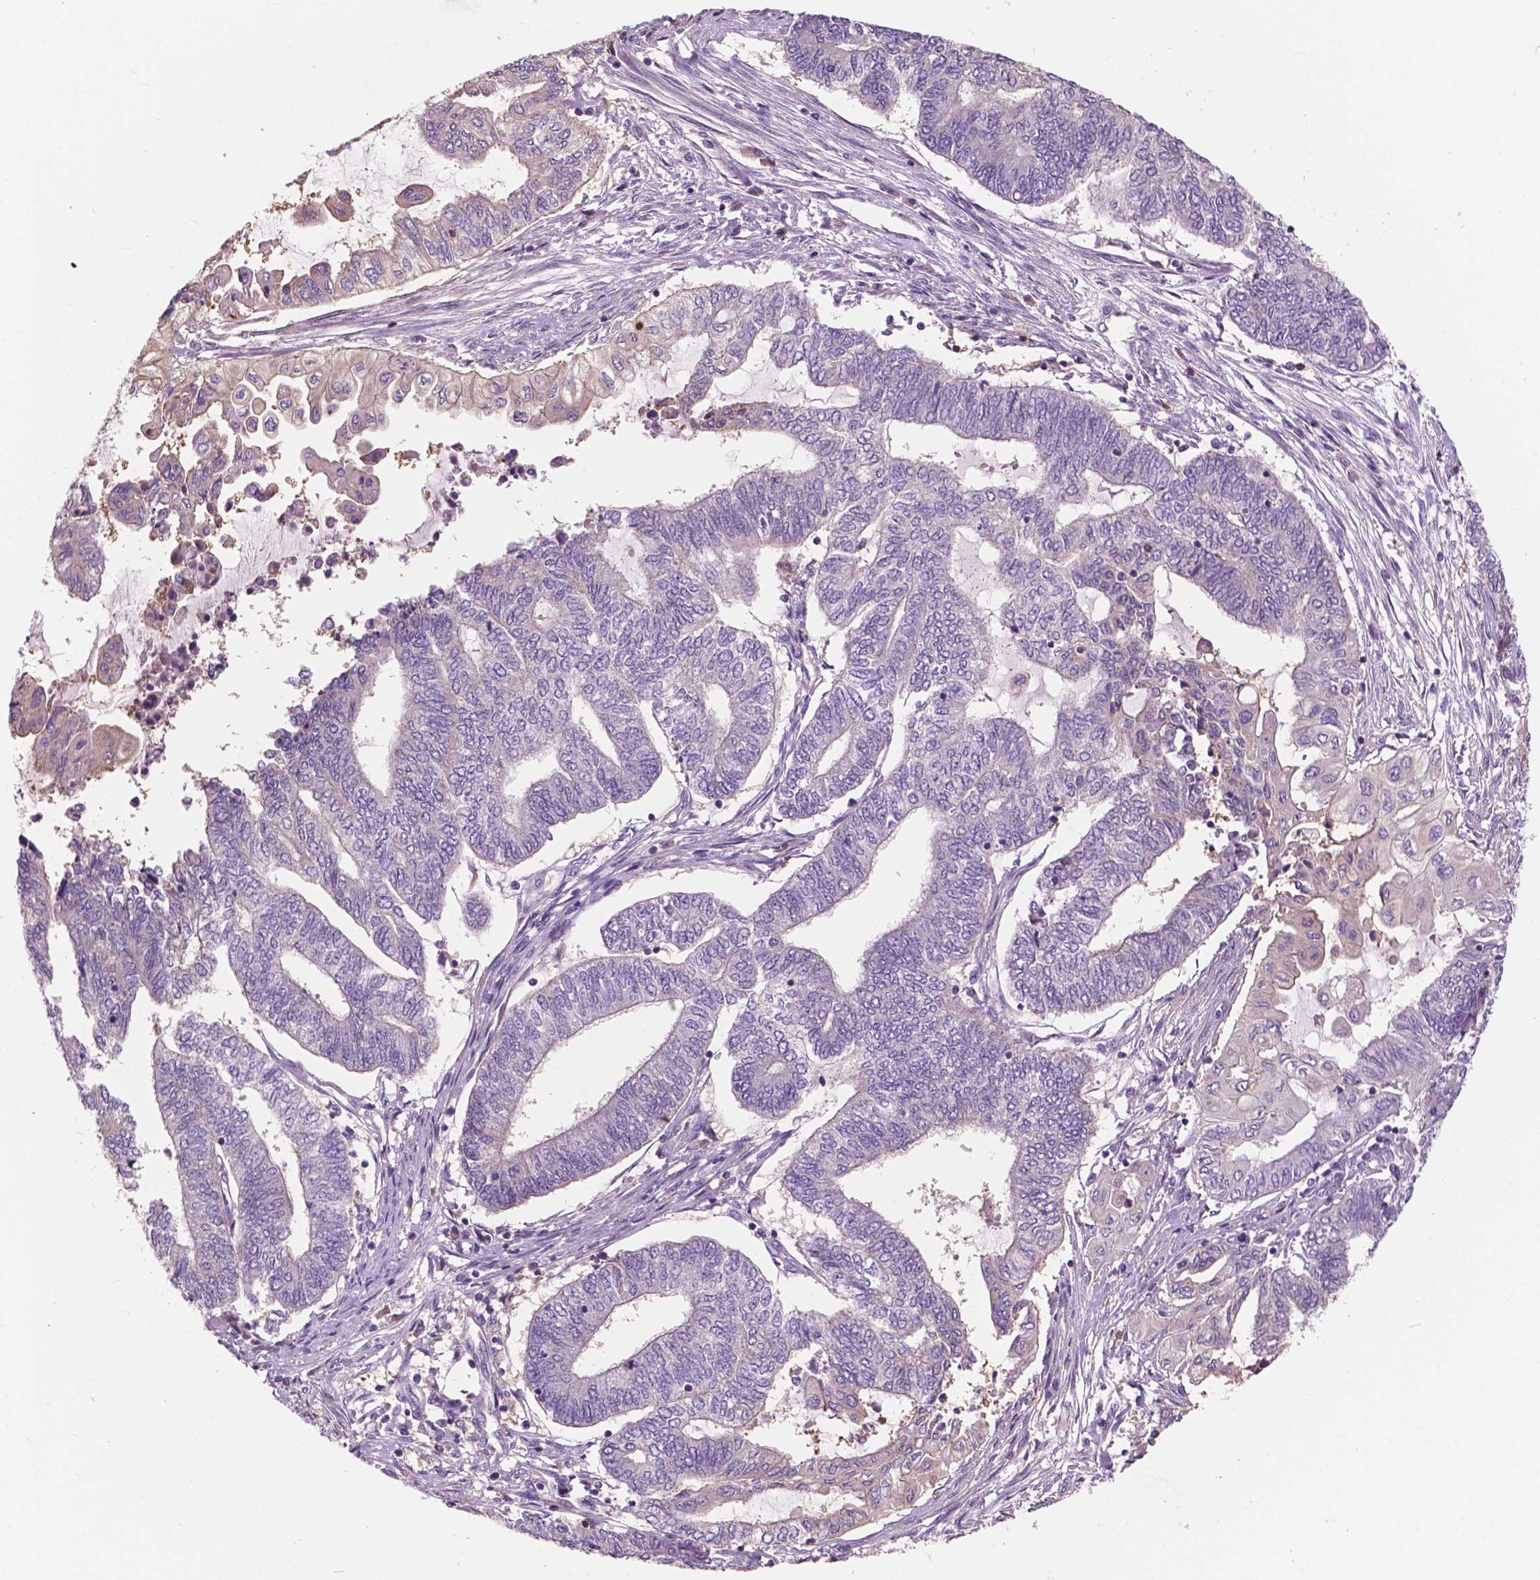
{"staining": {"intensity": "negative", "quantity": "none", "location": "none"}, "tissue": "endometrial cancer", "cell_type": "Tumor cells", "image_type": "cancer", "snomed": [{"axis": "morphology", "description": "Adenocarcinoma, NOS"}, {"axis": "topography", "description": "Uterus"}, {"axis": "topography", "description": "Endometrium"}], "caption": "Immunohistochemistry (IHC) of endometrial cancer exhibits no expression in tumor cells. (DAB immunohistochemistry with hematoxylin counter stain).", "gene": "SEMA4A", "patient": {"sex": "female", "age": 70}}